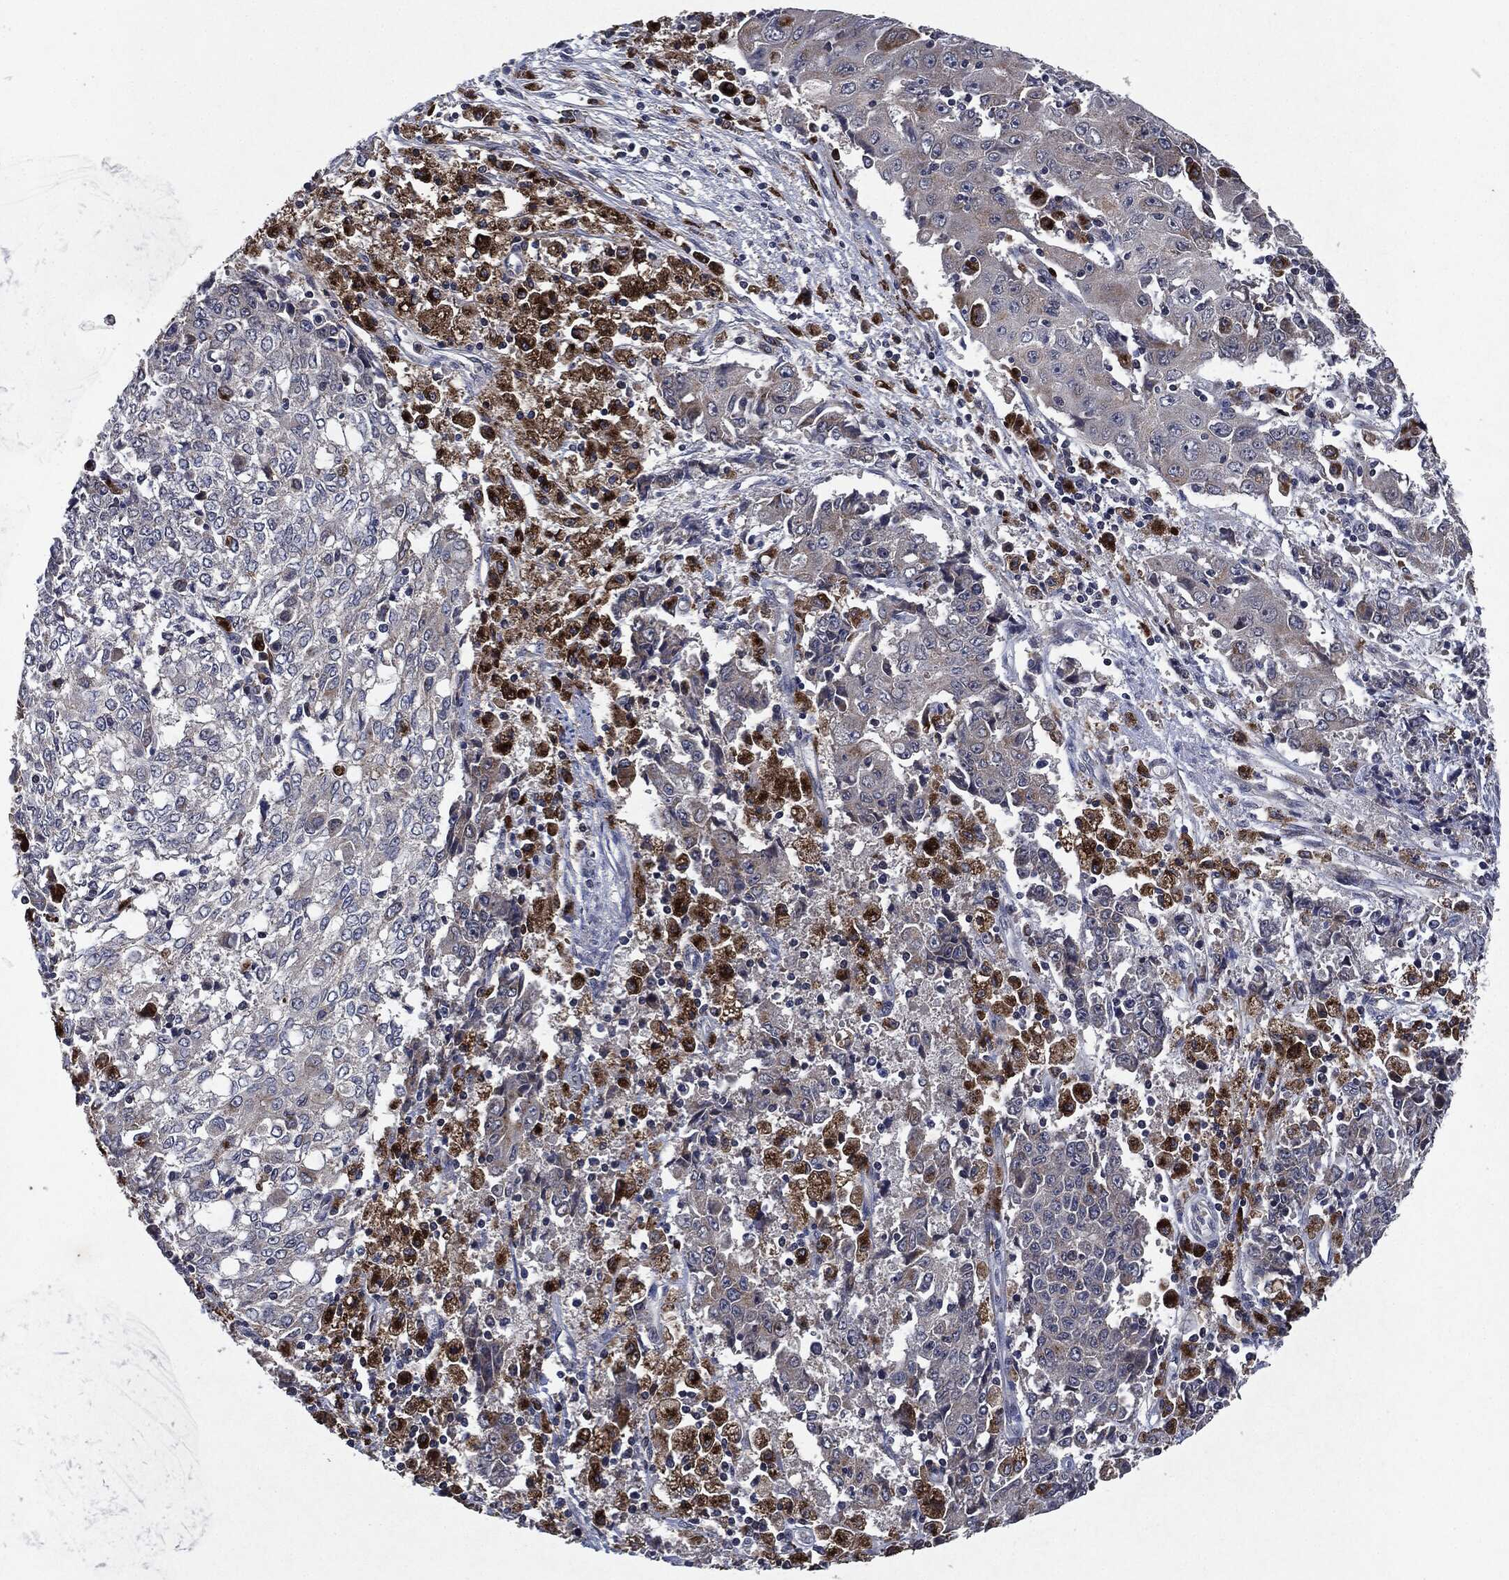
{"staining": {"intensity": "negative", "quantity": "none", "location": "none"}, "tissue": "ovarian cancer", "cell_type": "Tumor cells", "image_type": "cancer", "snomed": [{"axis": "morphology", "description": "Carcinoma, endometroid"}, {"axis": "topography", "description": "Ovary"}], "caption": "DAB immunohistochemical staining of ovarian cancer demonstrates no significant expression in tumor cells.", "gene": "SLC31A2", "patient": {"sex": "female", "age": 42}}